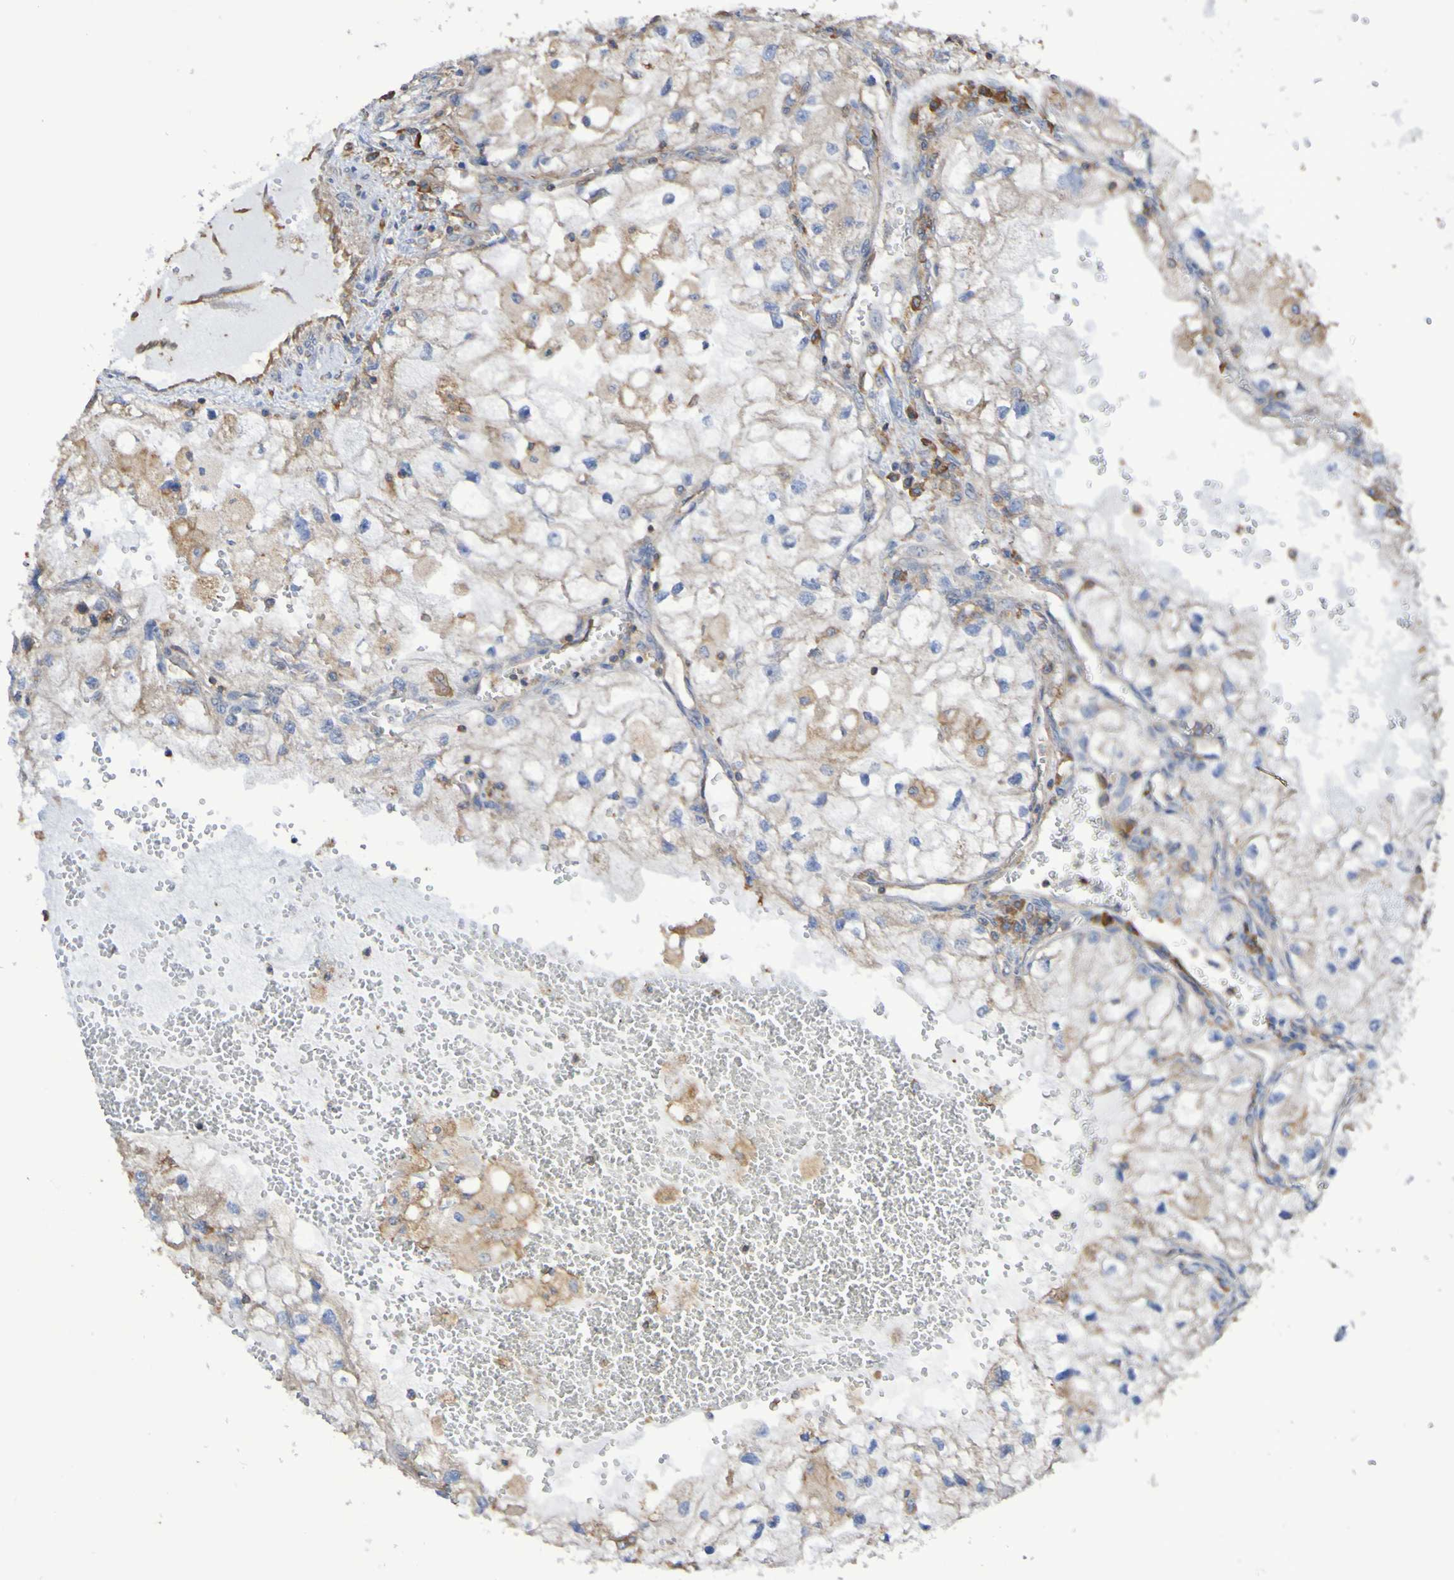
{"staining": {"intensity": "negative", "quantity": "none", "location": "none"}, "tissue": "renal cancer", "cell_type": "Tumor cells", "image_type": "cancer", "snomed": [{"axis": "morphology", "description": "Adenocarcinoma, NOS"}, {"axis": "topography", "description": "Kidney"}], "caption": "Immunohistochemistry (IHC) photomicrograph of human renal cancer stained for a protein (brown), which reveals no expression in tumor cells.", "gene": "SYNJ1", "patient": {"sex": "female", "age": 70}}